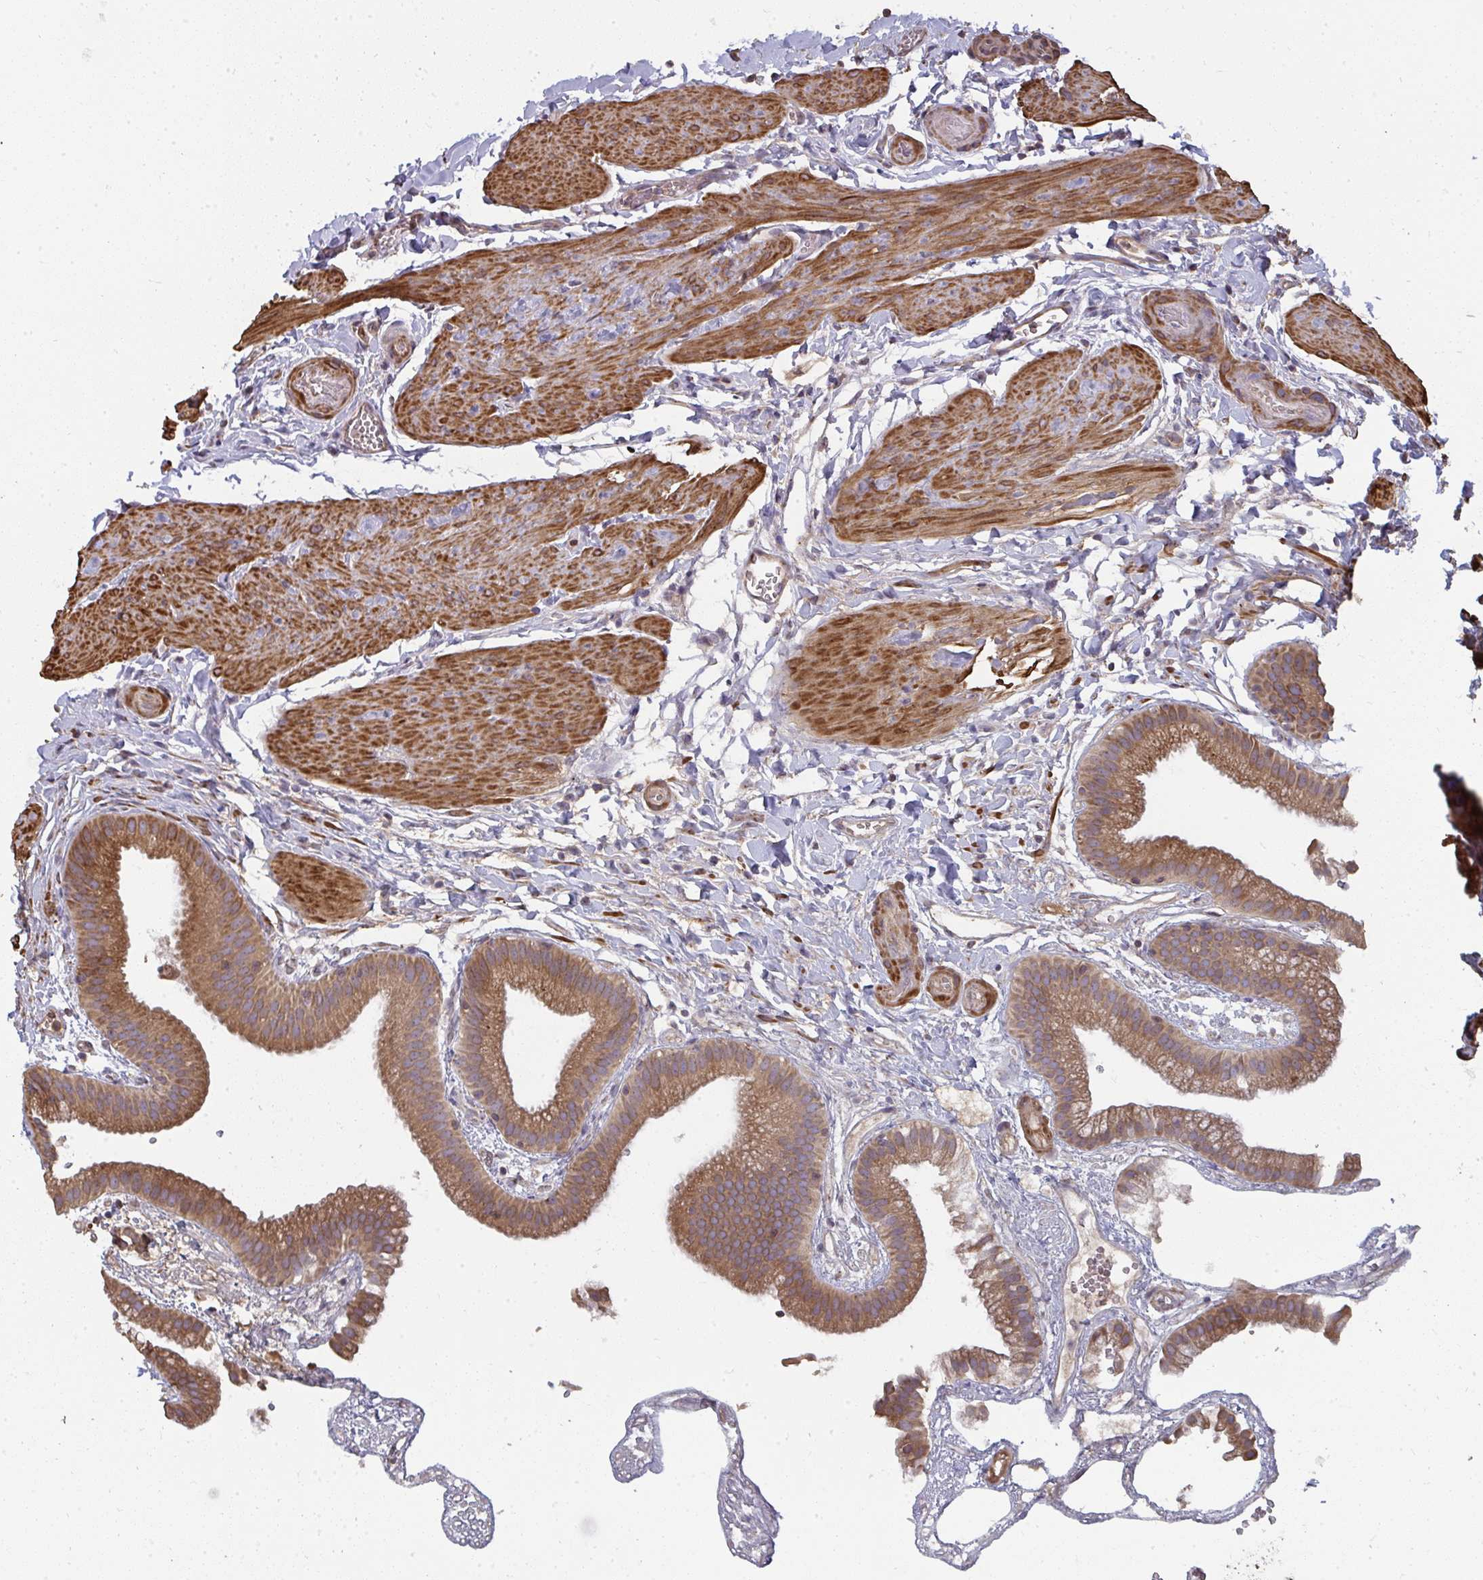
{"staining": {"intensity": "moderate", "quantity": ">75%", "location": "cytoplasmic/membranous"}, "tissue": "gallbladder", "cell_type": "Glandular cells", "image_type": "normal", "snomed": [{"axis": "morphology", "description": "Normal tissue, NOS"}, {"axis": "topography", "description": "Gallbladder"}], "caption": "Immunohistochemical staining of benign gallbladder demonstrates >75% levels of moderate cytoplasmic/membranous protein expression in about >75% of glandular cells. (brown staining indicates protein expression, while blue staining denotes nuclei).", "gene": "ZFYVE28", "patient": {"sex": "female", "age": 63}}